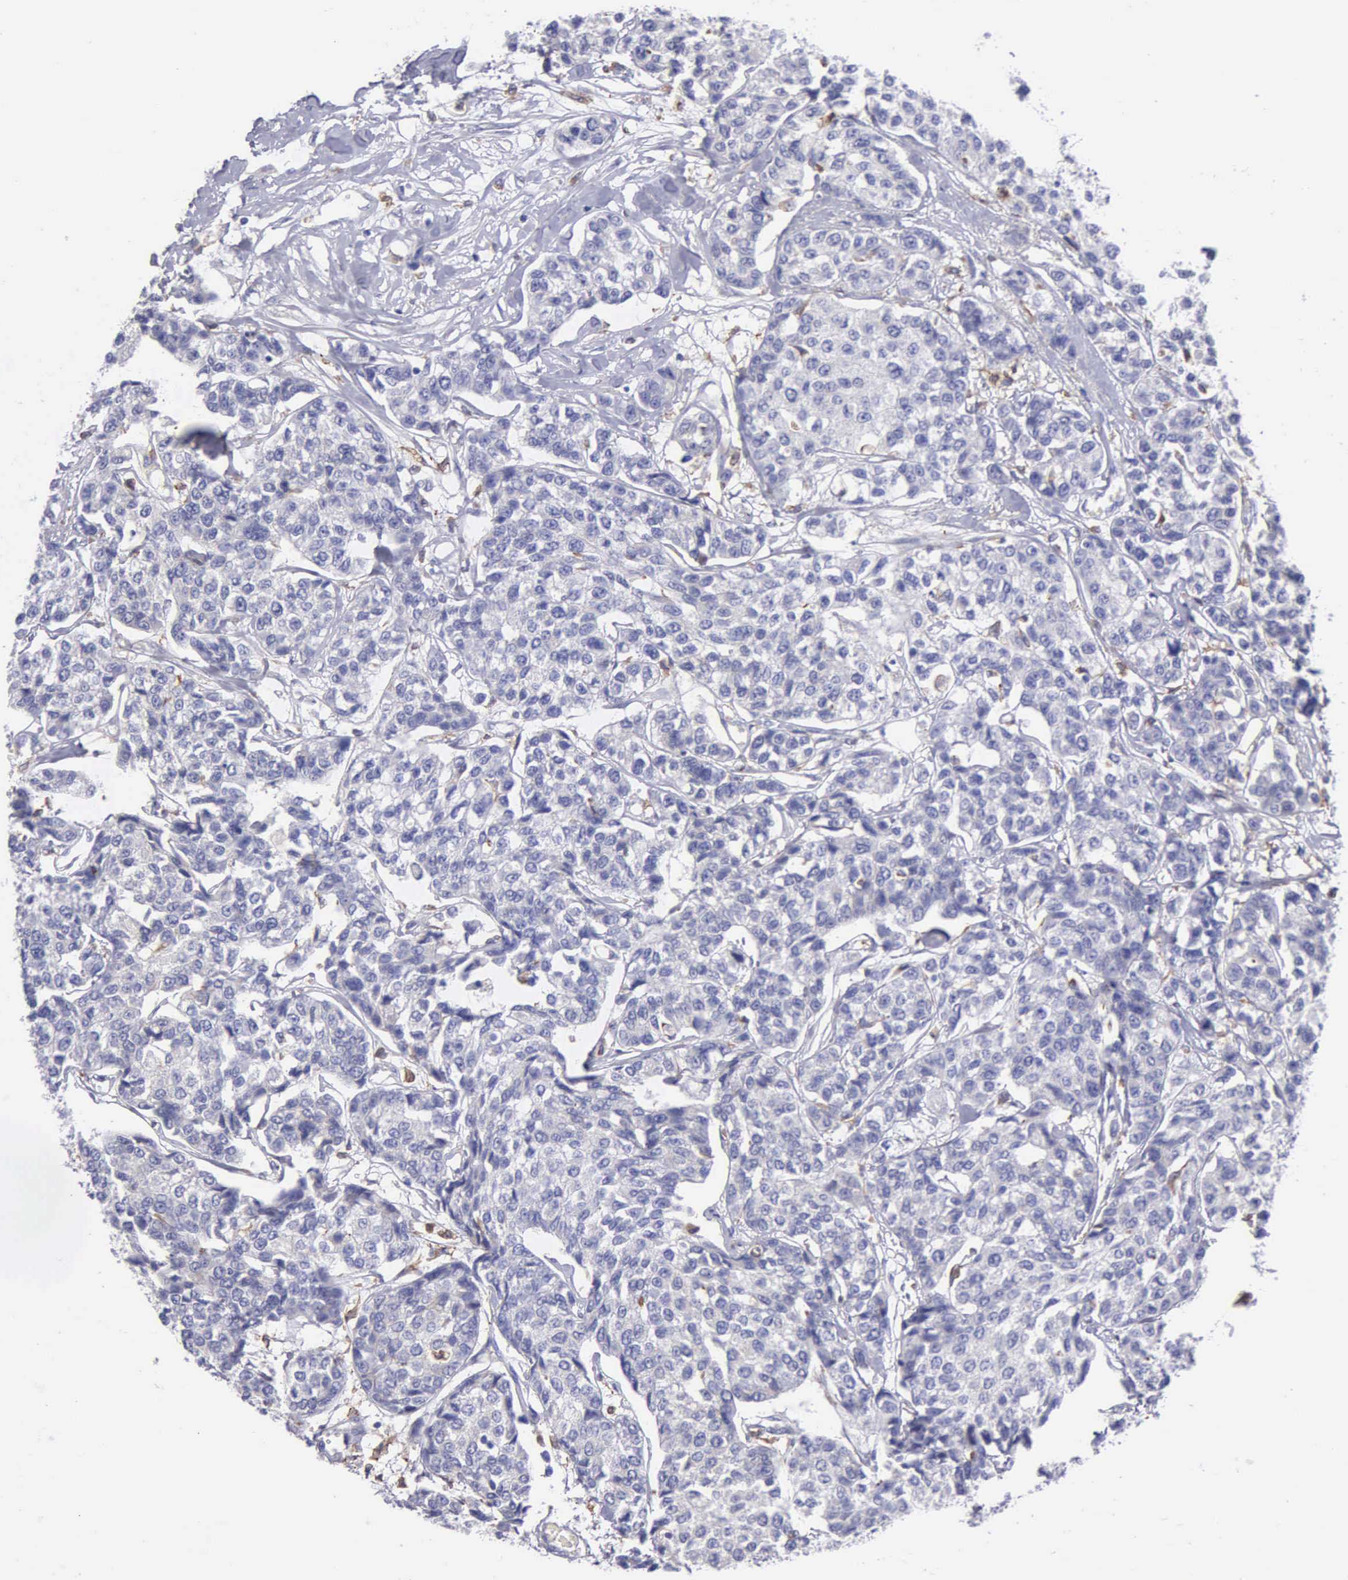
{"staining": {"intensity": "negative", "quantity": "none", "location": "none"}, "tissue": "breast cancer", "cell_type": "Tumor cells", "image_type": "cancer", "snomed": [{"axis": "morphology", "description": "Duct carcinoma"}, {"axis": "topography", "description": "Breast"}], "caption": "Breast invasive ductal carcinoma stained for a protein using IHC displays no expression tumor cells.", "gene": "TYRP1", "patient": {"sex": "female", "age": 51}}